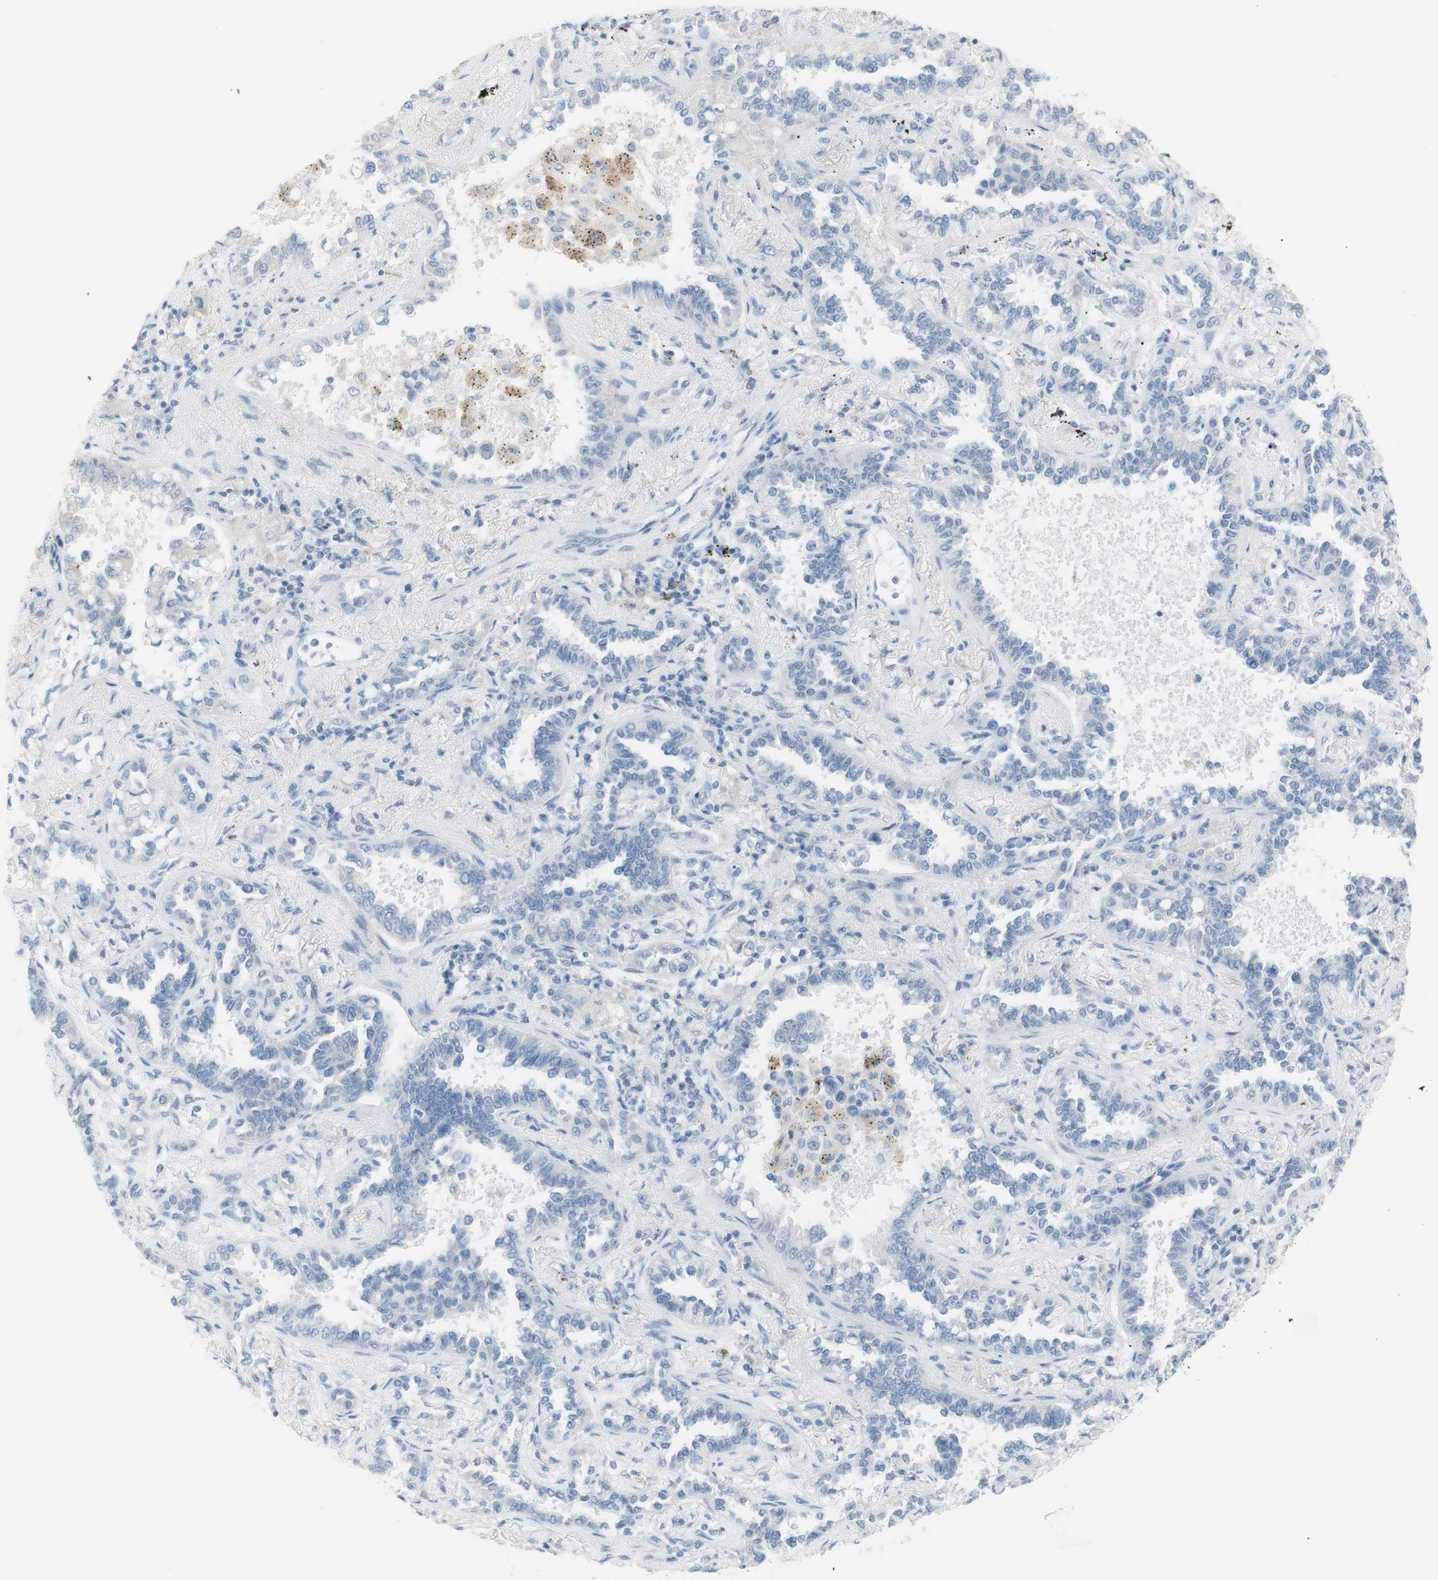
{"staining": {"intensity": "negative", "quantity": "none", "location": "none"}, "tissue": "lung cancer", "cell_type": "Tumor cells", "image_type": "cancer", "snomed": [{"axis": "morphology", "description": "Normal tissue, NOS"}, {"axis": "morphology", "description": "Adenocarcinoma, NOS"}, {"axis": "topography", "description": "Lung"}], "caption": "Protein analysis of lung cancer exhibits no significant expression in tumor cells. (Stains: DAB (3,3'-diaminobenzidine) immunohistochemistry with hematoxylin counter stain, Microscopy: brightfield microscopy at high magnification).", "gene": "ART3", "patient": {"sex": "male", "age": 59}}